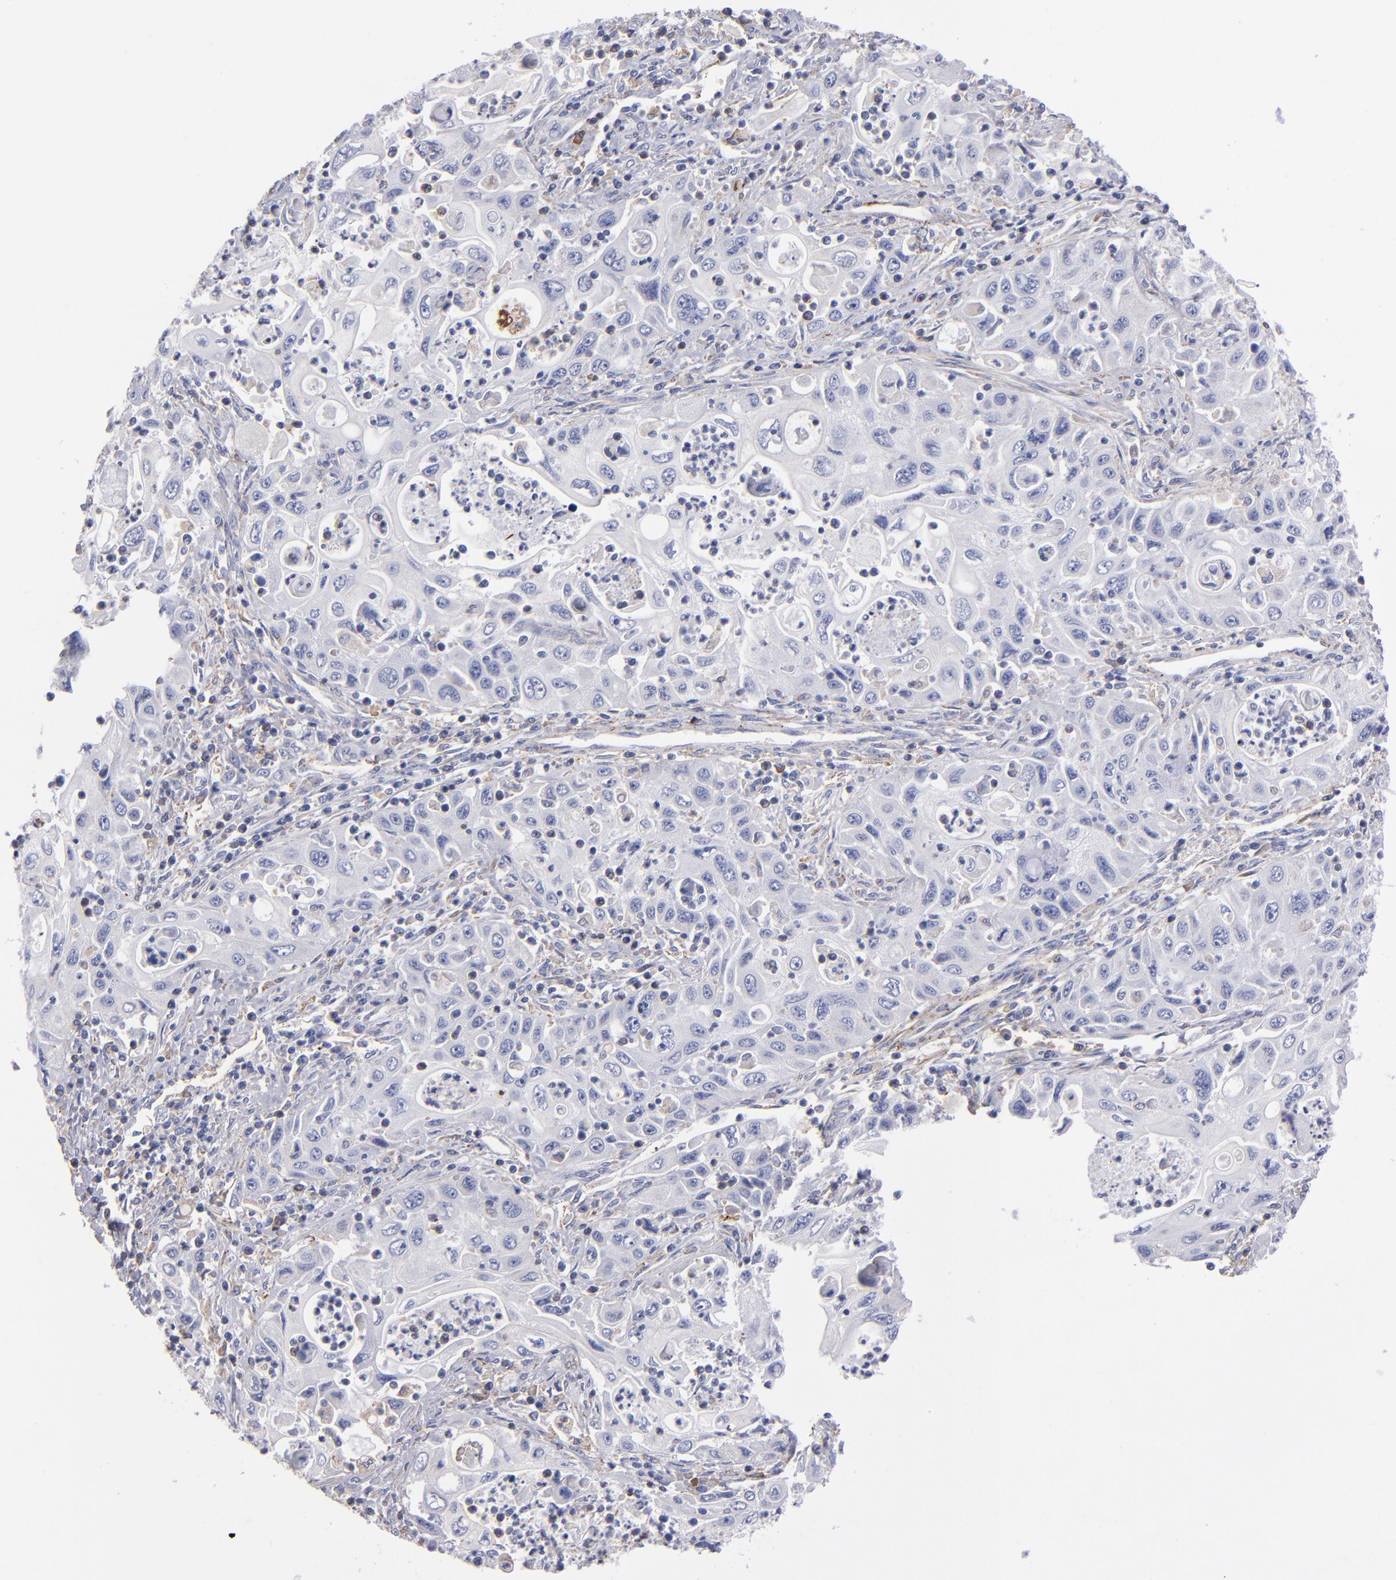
{"staining": {"intensity": "negative", "quantity": "none", "location": "none"}, "tissue": "pancreatic cancer", "cell_type": "Tumor cells", "image_type": "cancer", "snomed": [{"axis": "morphology", "description": "Adenocarcinoma, NOS"}, {"axis": "topography", "description": "Pancreas"}], "caption": "A photomicrograph of human adenocarcinoma (pancreatic) is negative for staining in tumor cells. (DAB immunohistochemistry with hematoxylin counter stain).", "gene": "MFGE8", "patient": {"sex": "male", "age": 70}}